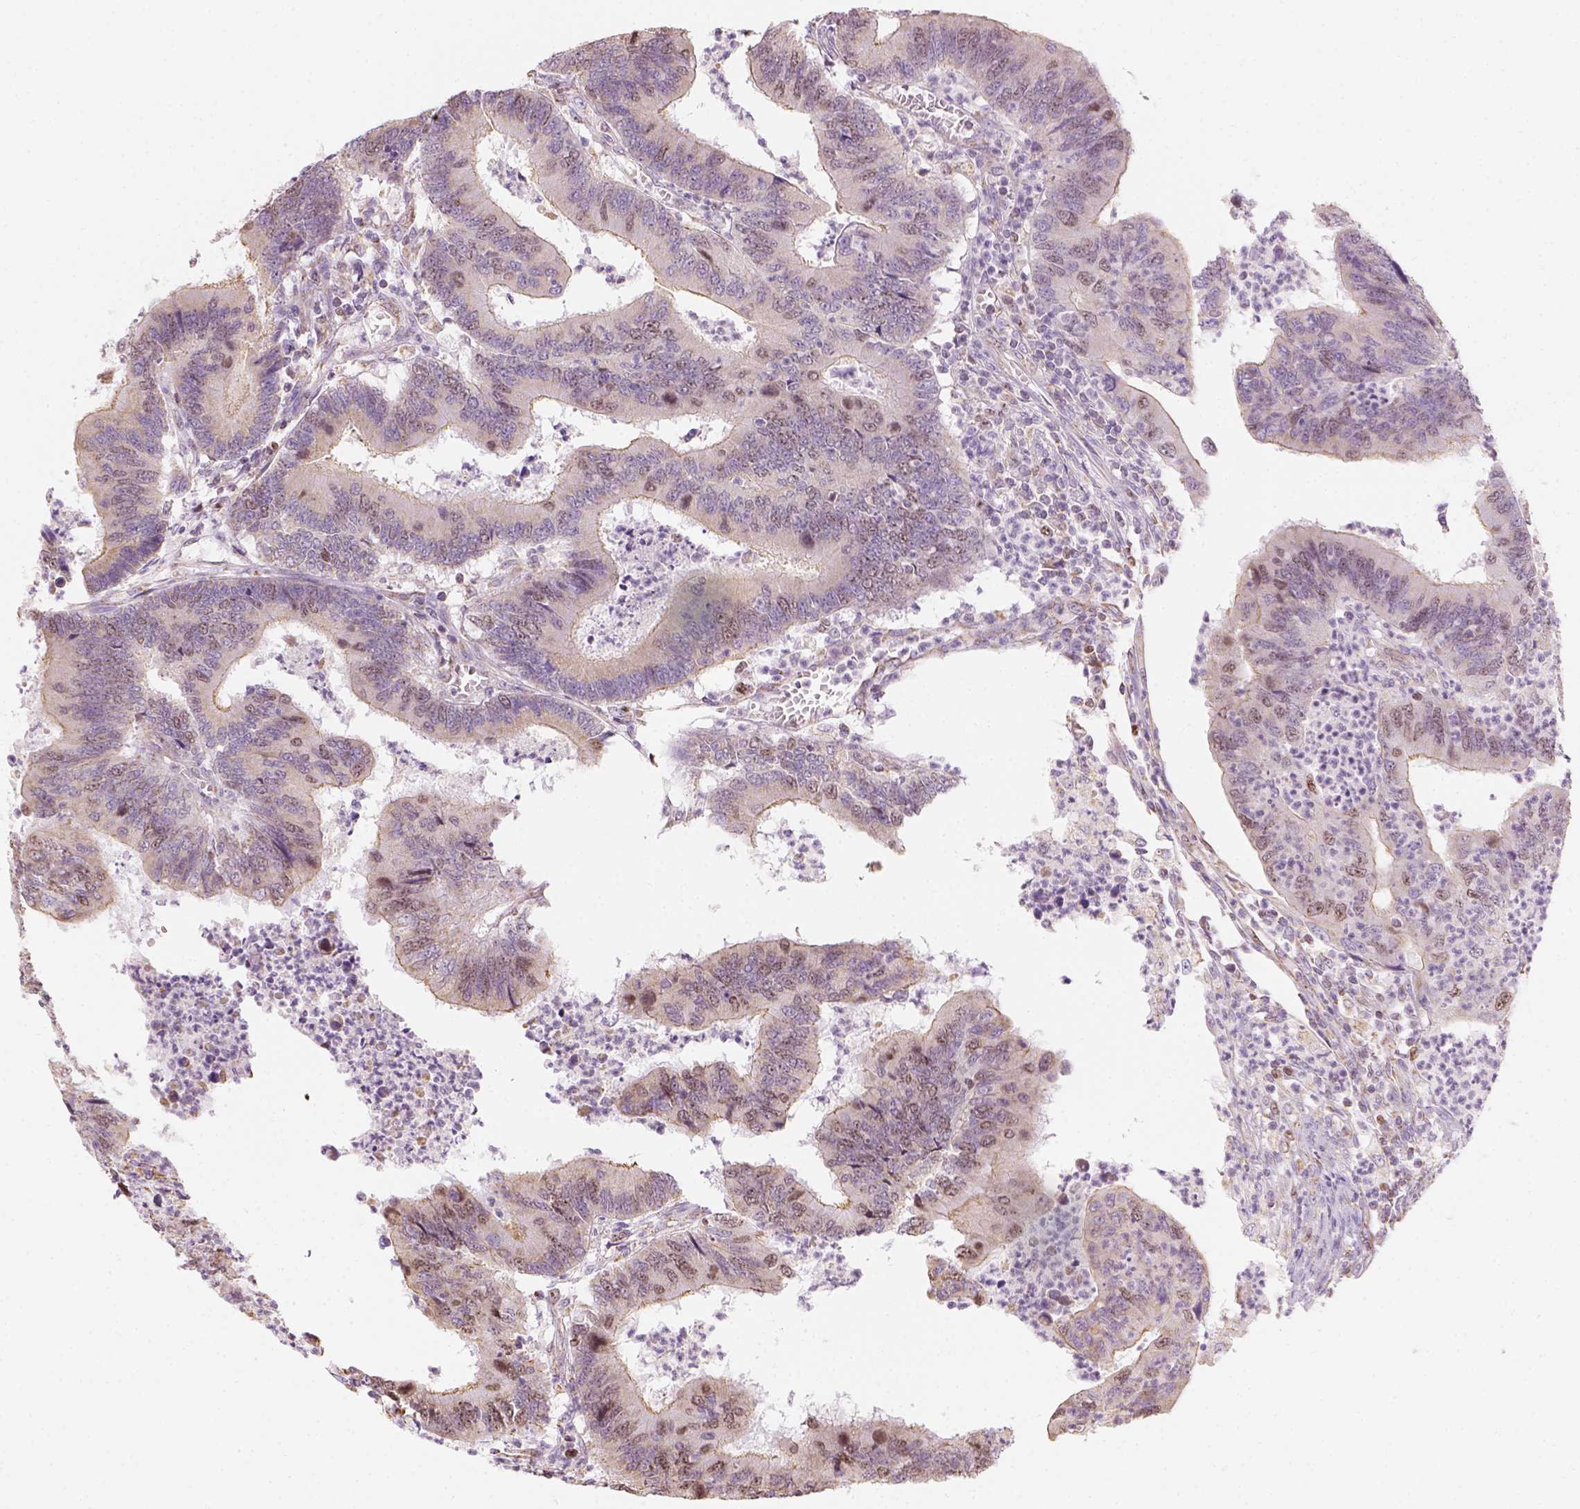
{"staining": {"intensity": "negative", "quantity": "none", "location": "none"}, "tissue": "colorectal cancer", "cell_type": "Tumor cells", "image_type": "cancer", "snomed": [{"axis": "morphology", "description": "Adenocarcinoma, NOS"}, {"axis": "topography", "description": "Colon"}], "caption": "Immunohistochemical staining of colorectal cancer (adenocarcinoma) demonstrates no significant expression in tumor cells.", "gene": "LCA5", "patient": {"sex": "female", "age": 67}}